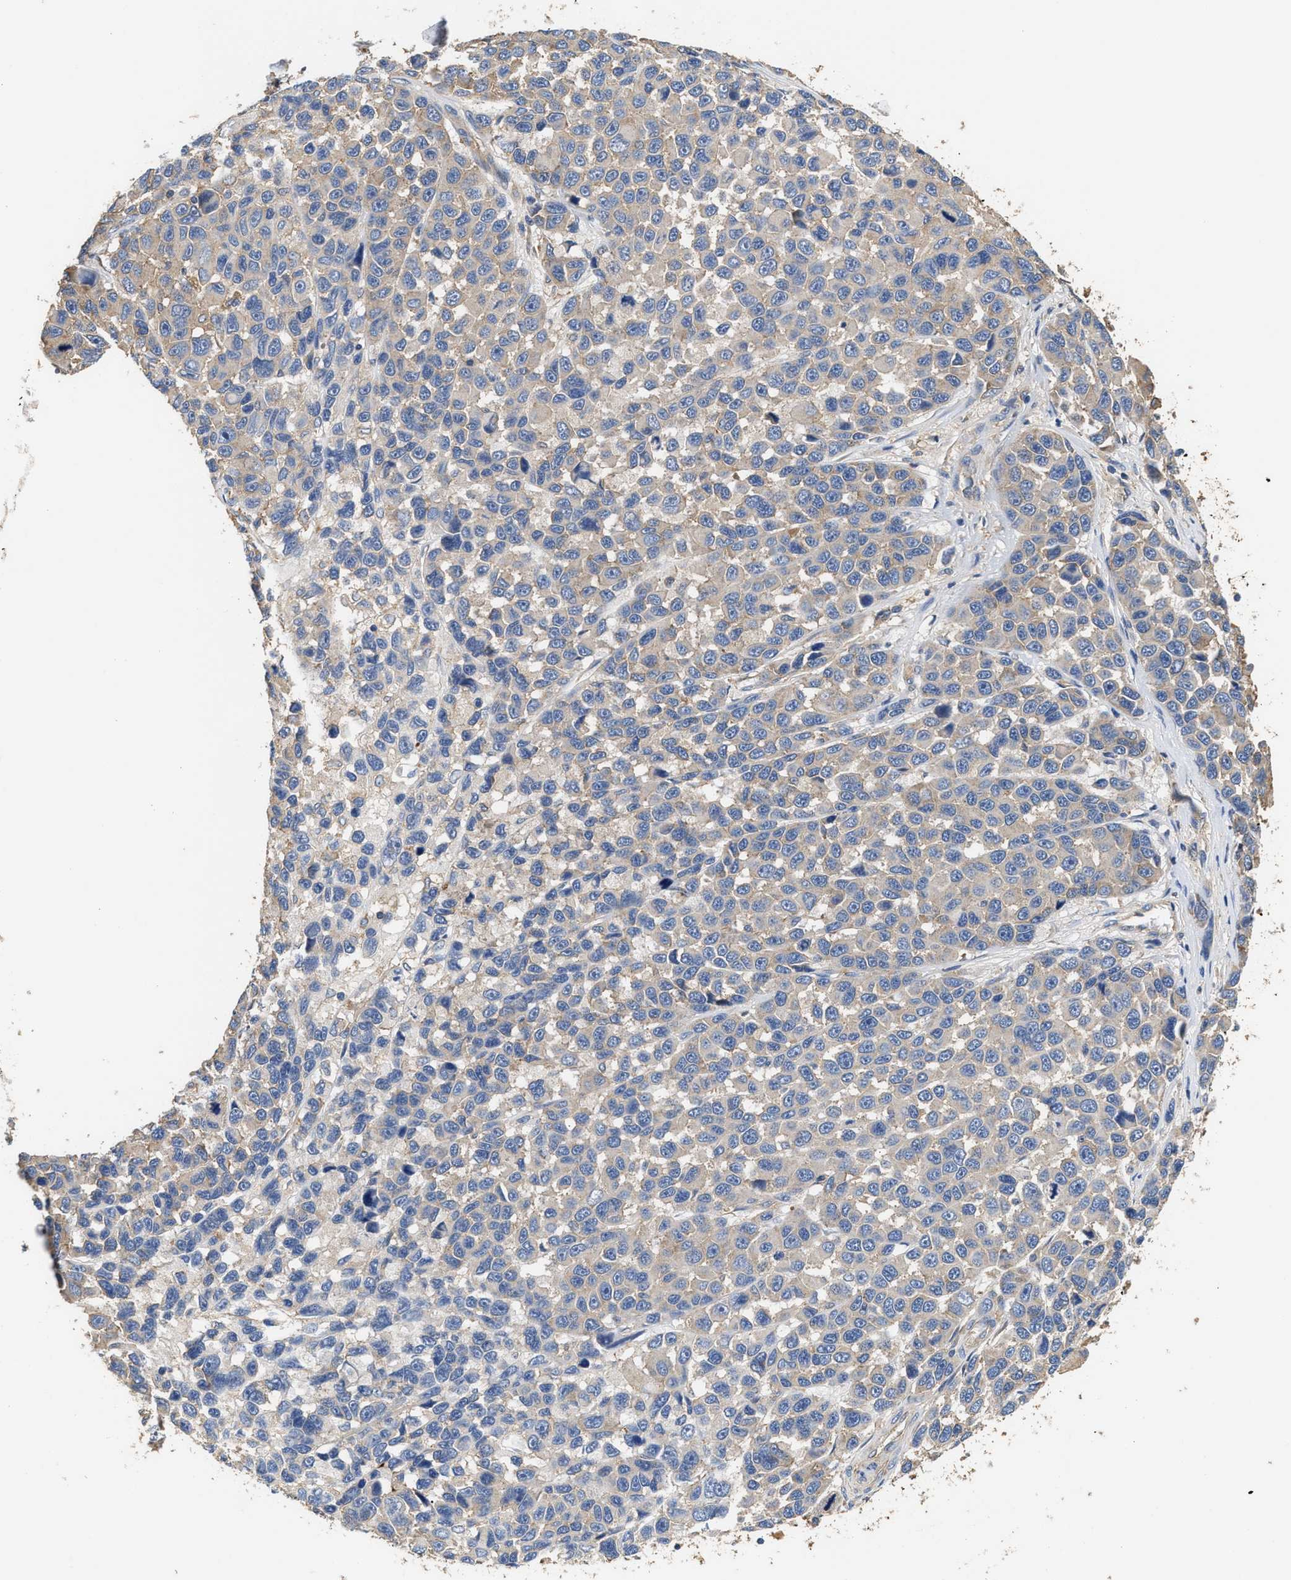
{"staining": {"intensity": "weak", "quantity": "<25%", "location": "cytoplasmic/membranous"}, "tissue": "melanoma", "cell_type": "Tumor cells", "image_type": "cancer", "snomed": [{"axis": "morphology", "description": "Malignant melanoma, NOS"}, {"axis": "topography", "description": "Skin"}], "caption": "DAB immunohistochemical staining of human malignant melanoma displays no significant positivity in tumor cells.", "gene": "KLB", "patient": {"sex": "male", "age": 53}}